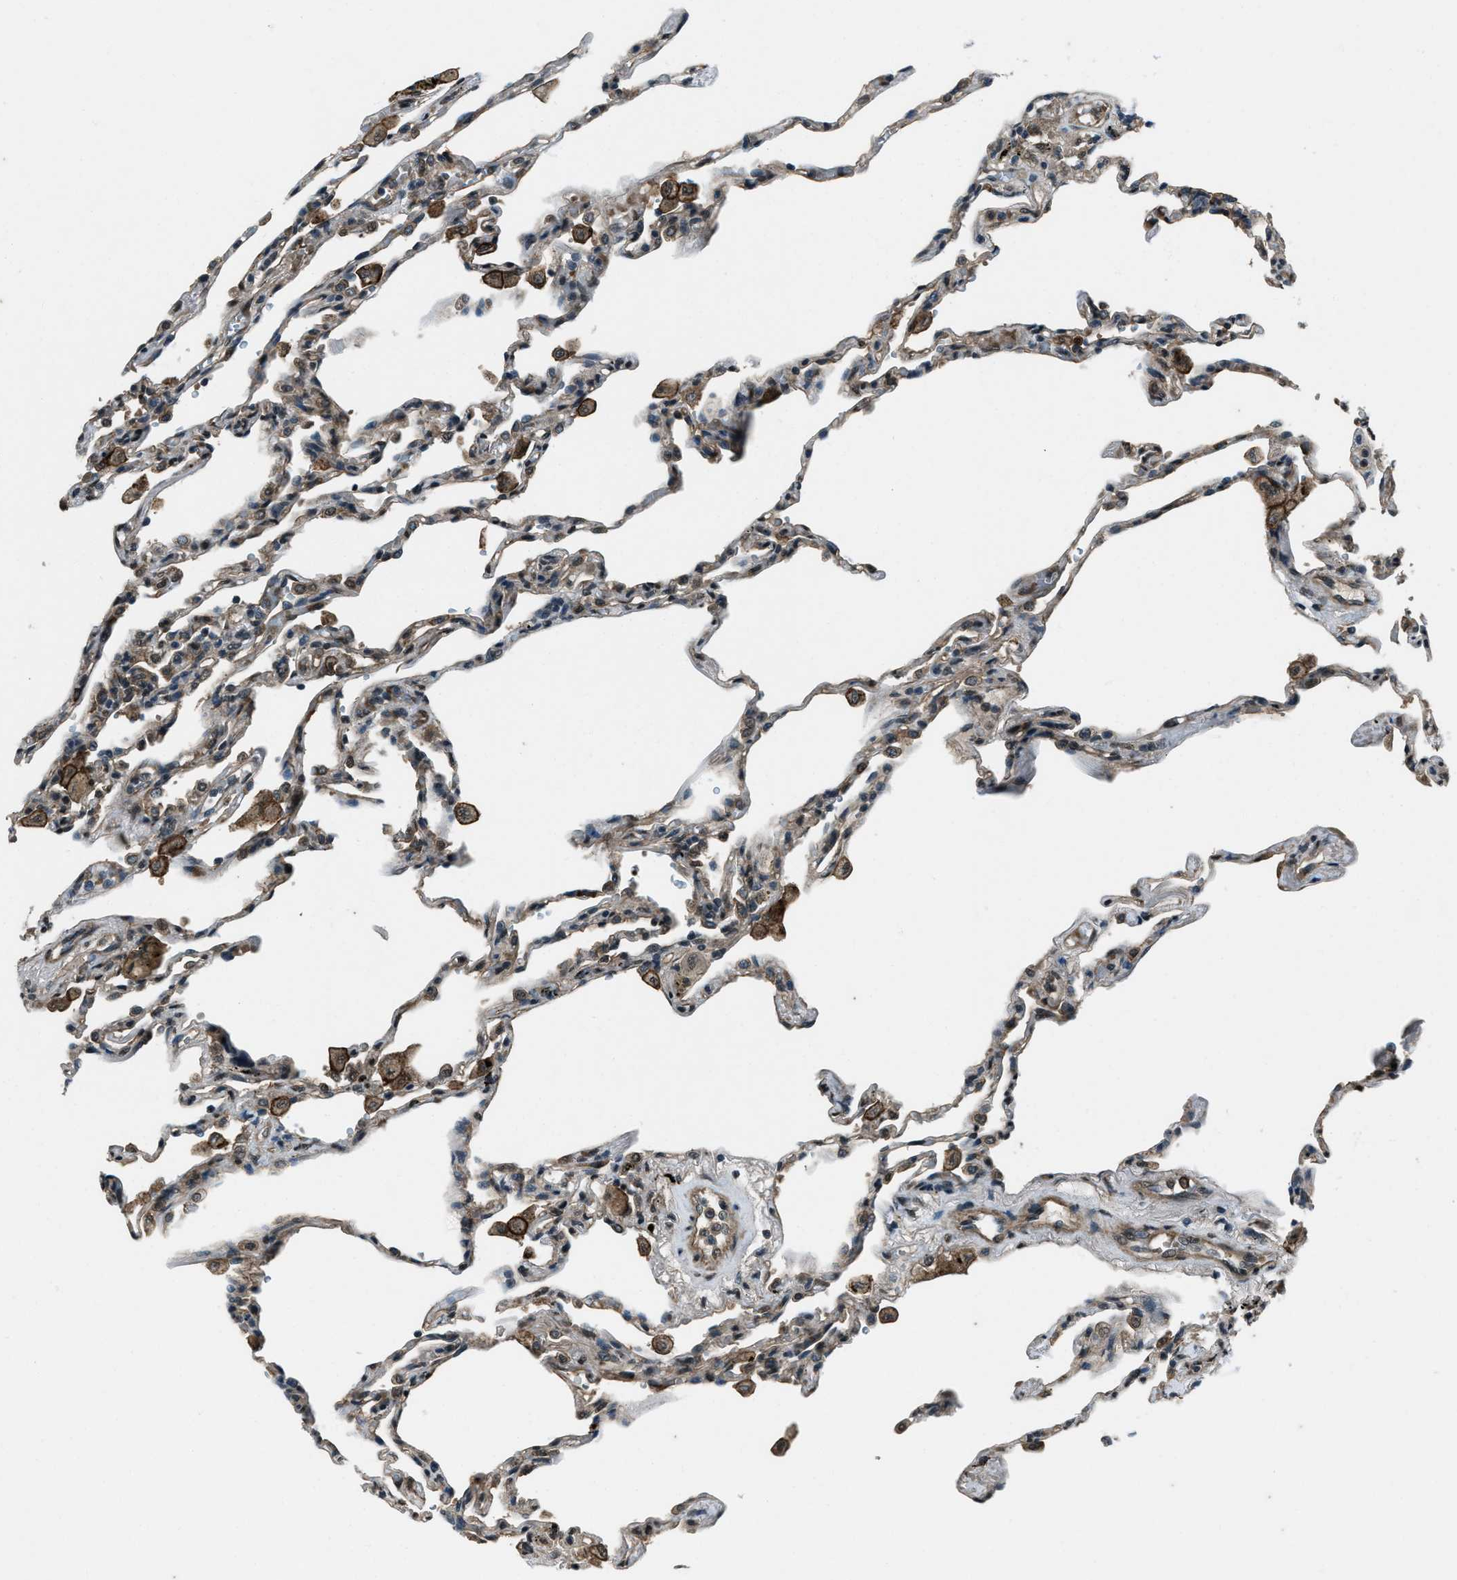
{"staining": {"intensity": "weak", "quantity": "<25%", "location": "cytoplasmic/membranous"}, "tissue": "lung", "cell_type": "Alveolar cells", "image_type": "normal", "snomed": [{"axis": "morphology", "description": "Normal tissue, NOS"}, {"axis": "topography", "description": "Lung"}], "caption": "An immunohistochemistry (IHC) histopathology image of benign lung is shown. There is no staining in alveolar cells of lung.", "gene": "SVIL", "patient": {"sex": "male", "age": 59}}